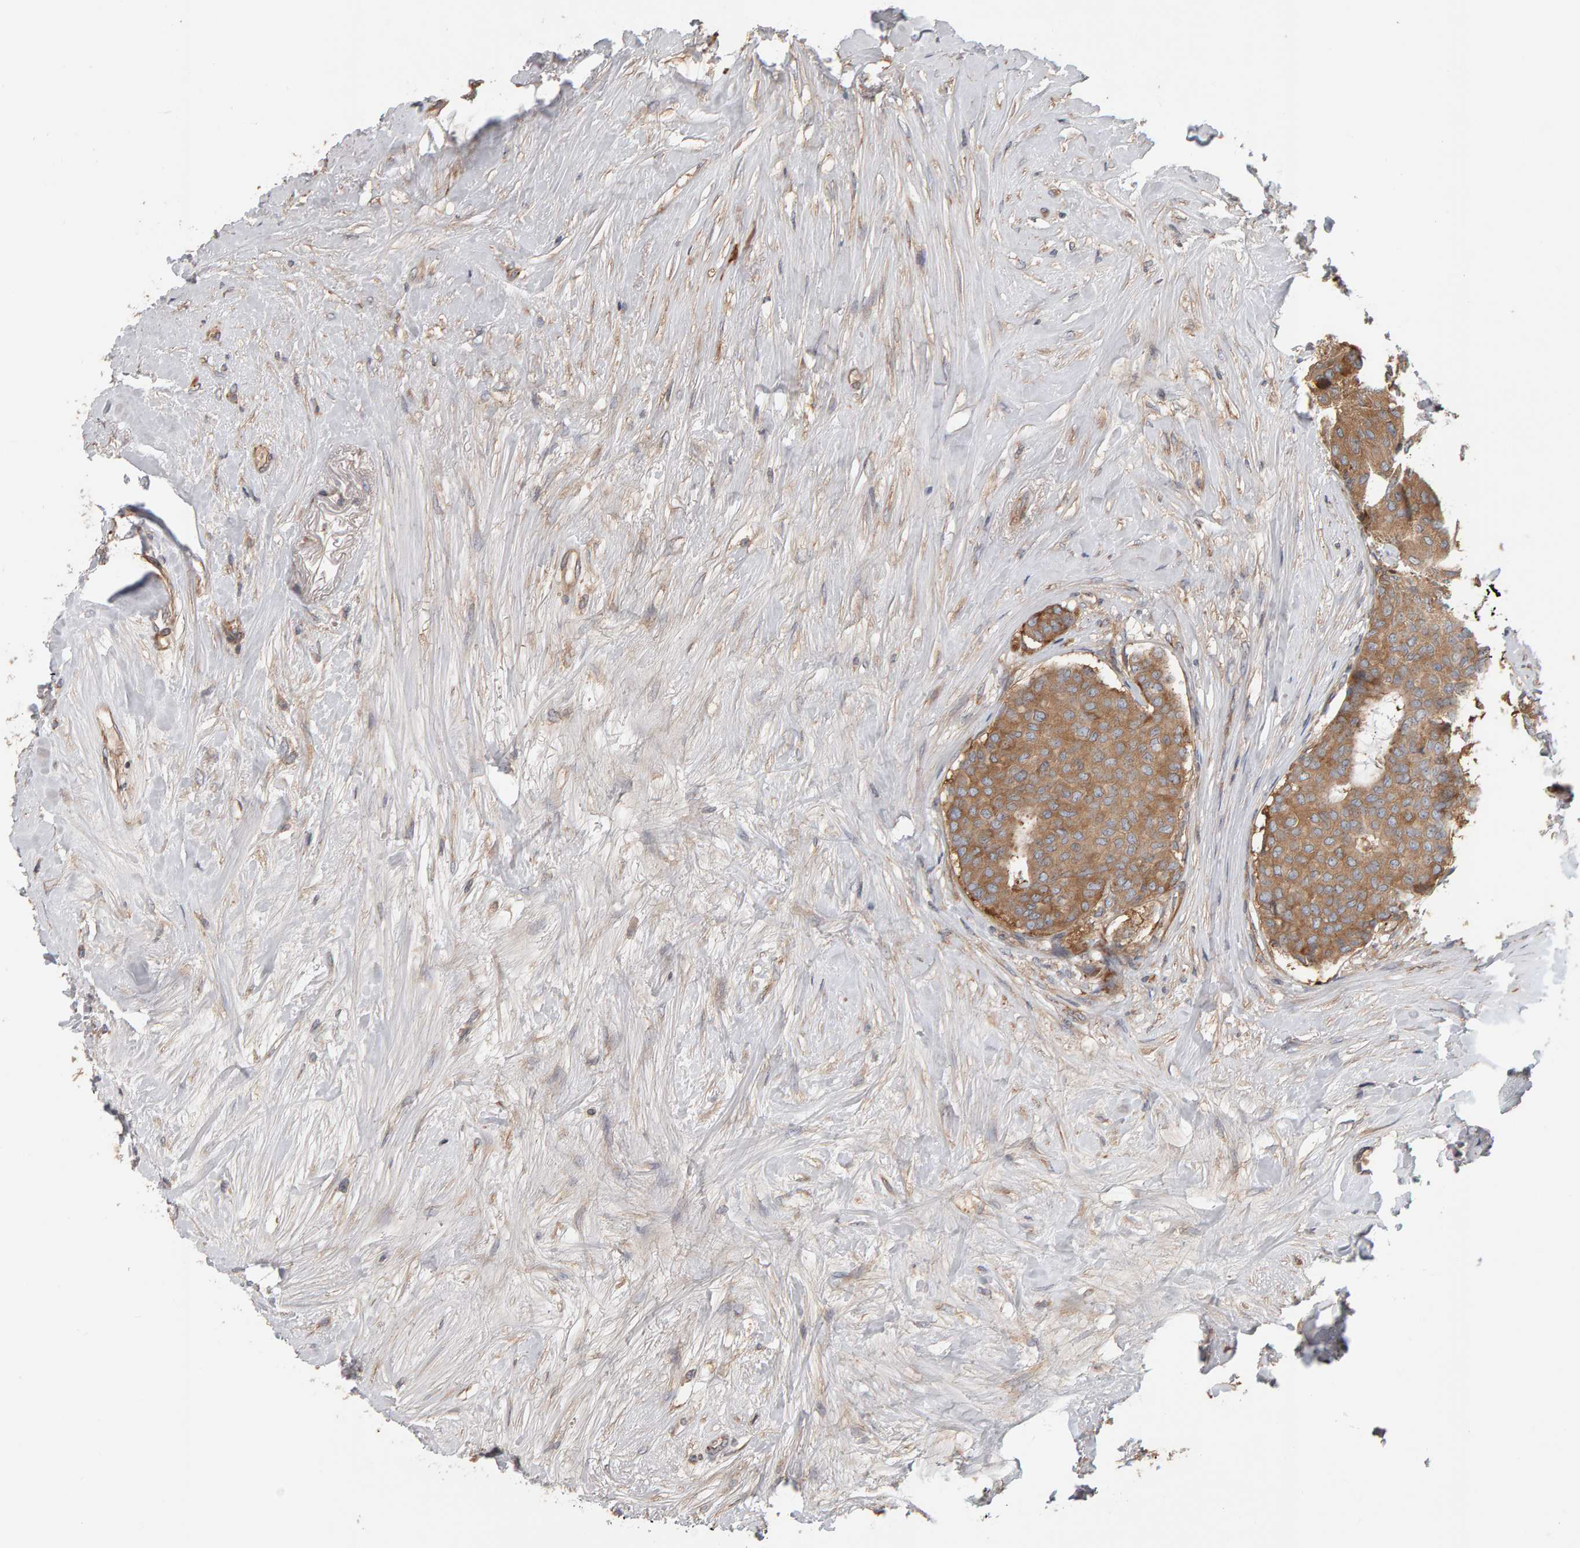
{"staining": {"intensity": "moderate", "quantity": ">75%", "location": "cytoplasmic/membranous"}, "tissue": "breast cancer", "cell_type": "Tumor cells", "image_type": "cancer", "snomed": [{"axis": "morphology", "description": "Duct carcinoma"}, {"axis": "topography", "description": "Breast"}], "caption": "Moderate cytoplasmic/membranous staining is identified in approximately >75% of tumor cells in infiltrating ductal carcinoma (breast).", "gene": "C9orf72", "patient": {"sex": "female", "age": 75}}